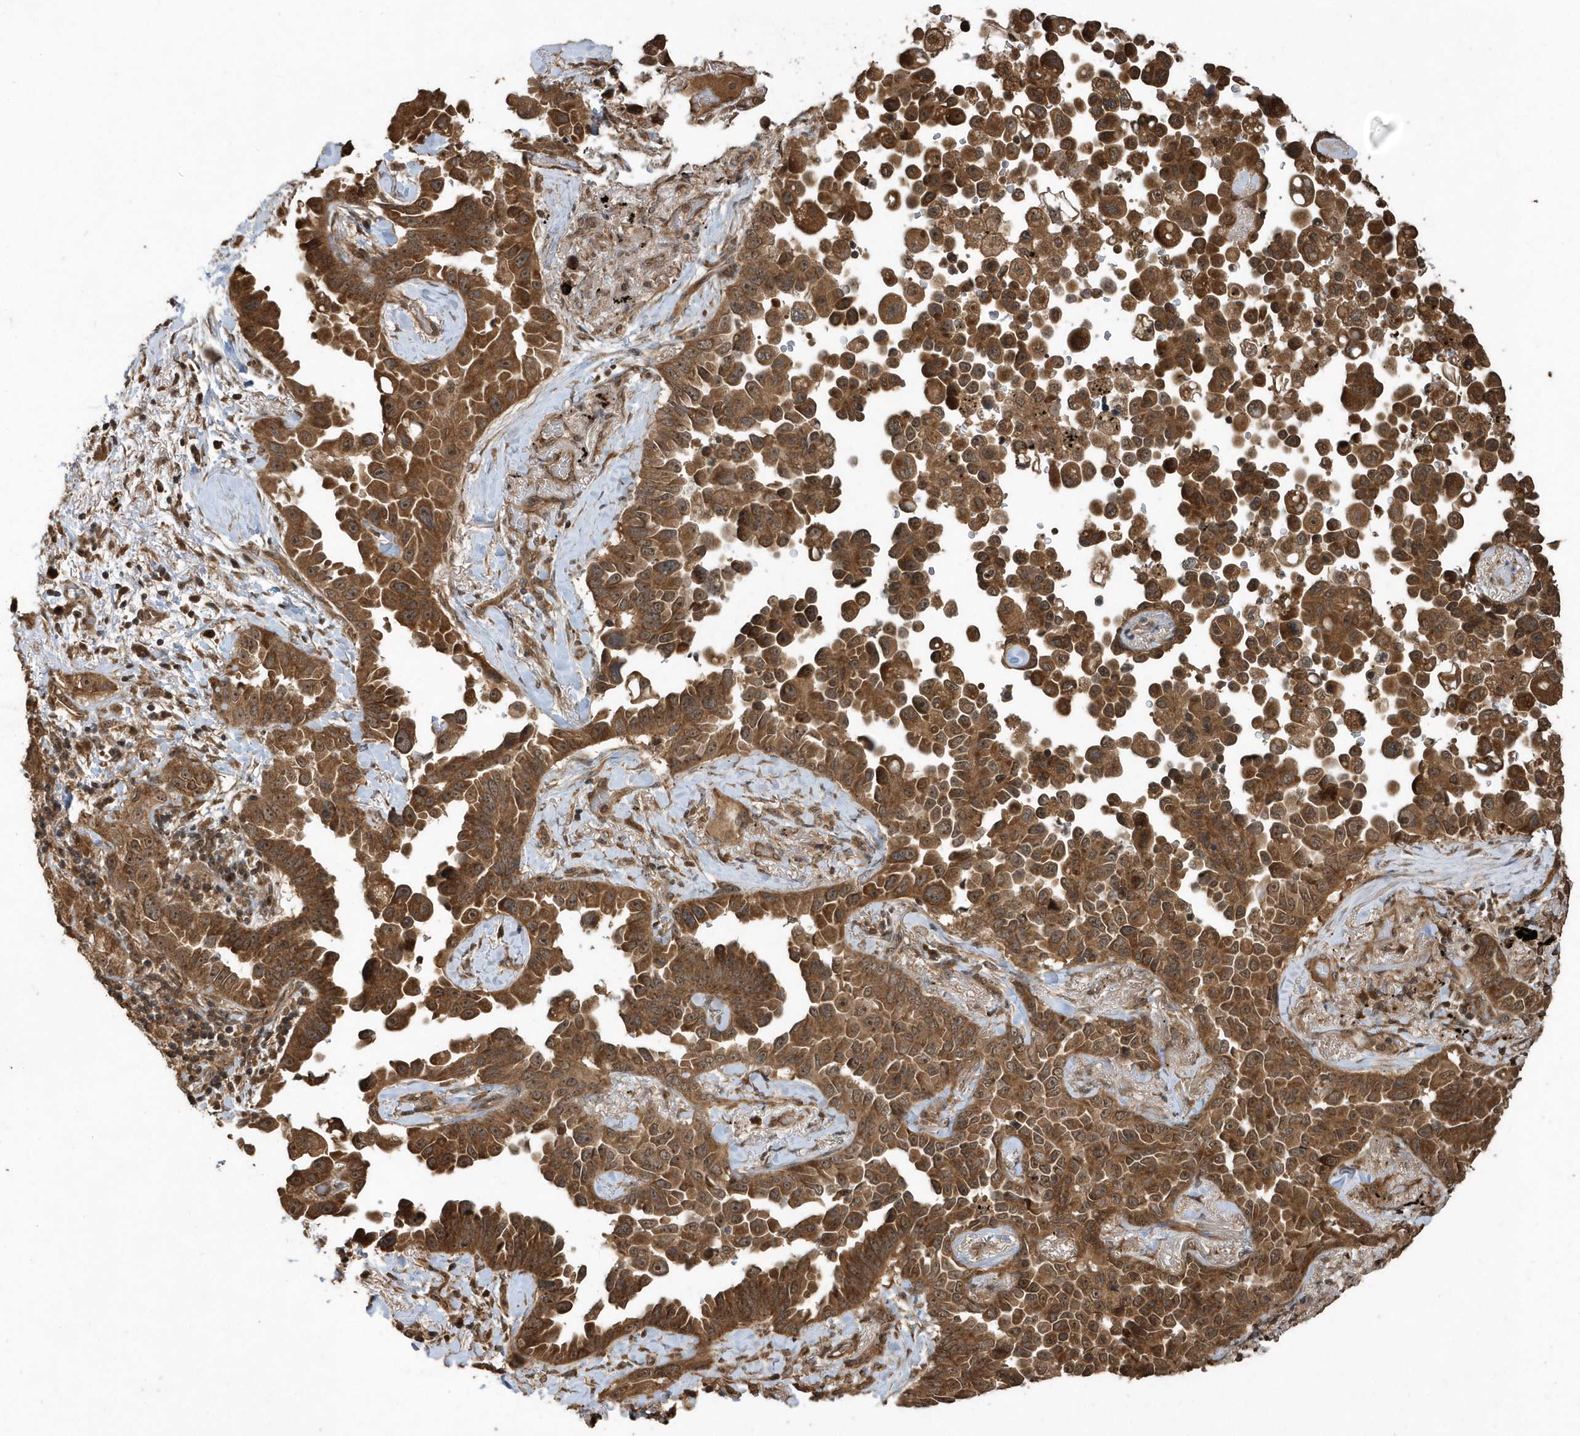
{"staining": {"intensity": "strong", "quantity": ">75%", "location": "cytoplasmic/membranous"}, "tissue": "lung cancer", "cell_type": "Tumor cells", "image_type": "cancer", "snomed": [{"axis": "morphology", "description": "Adenocarcinoma, NOS"}, {"axis": "topography", "description": "Lung"}], "caption": "Lung cancer (adenocarcinoma) stained for a protein demonstrates strong cytoplasmic/membranous positivity in tumor cells.", "gene": "WASHC5", "patient": {"sex": "female", "age": 67}}